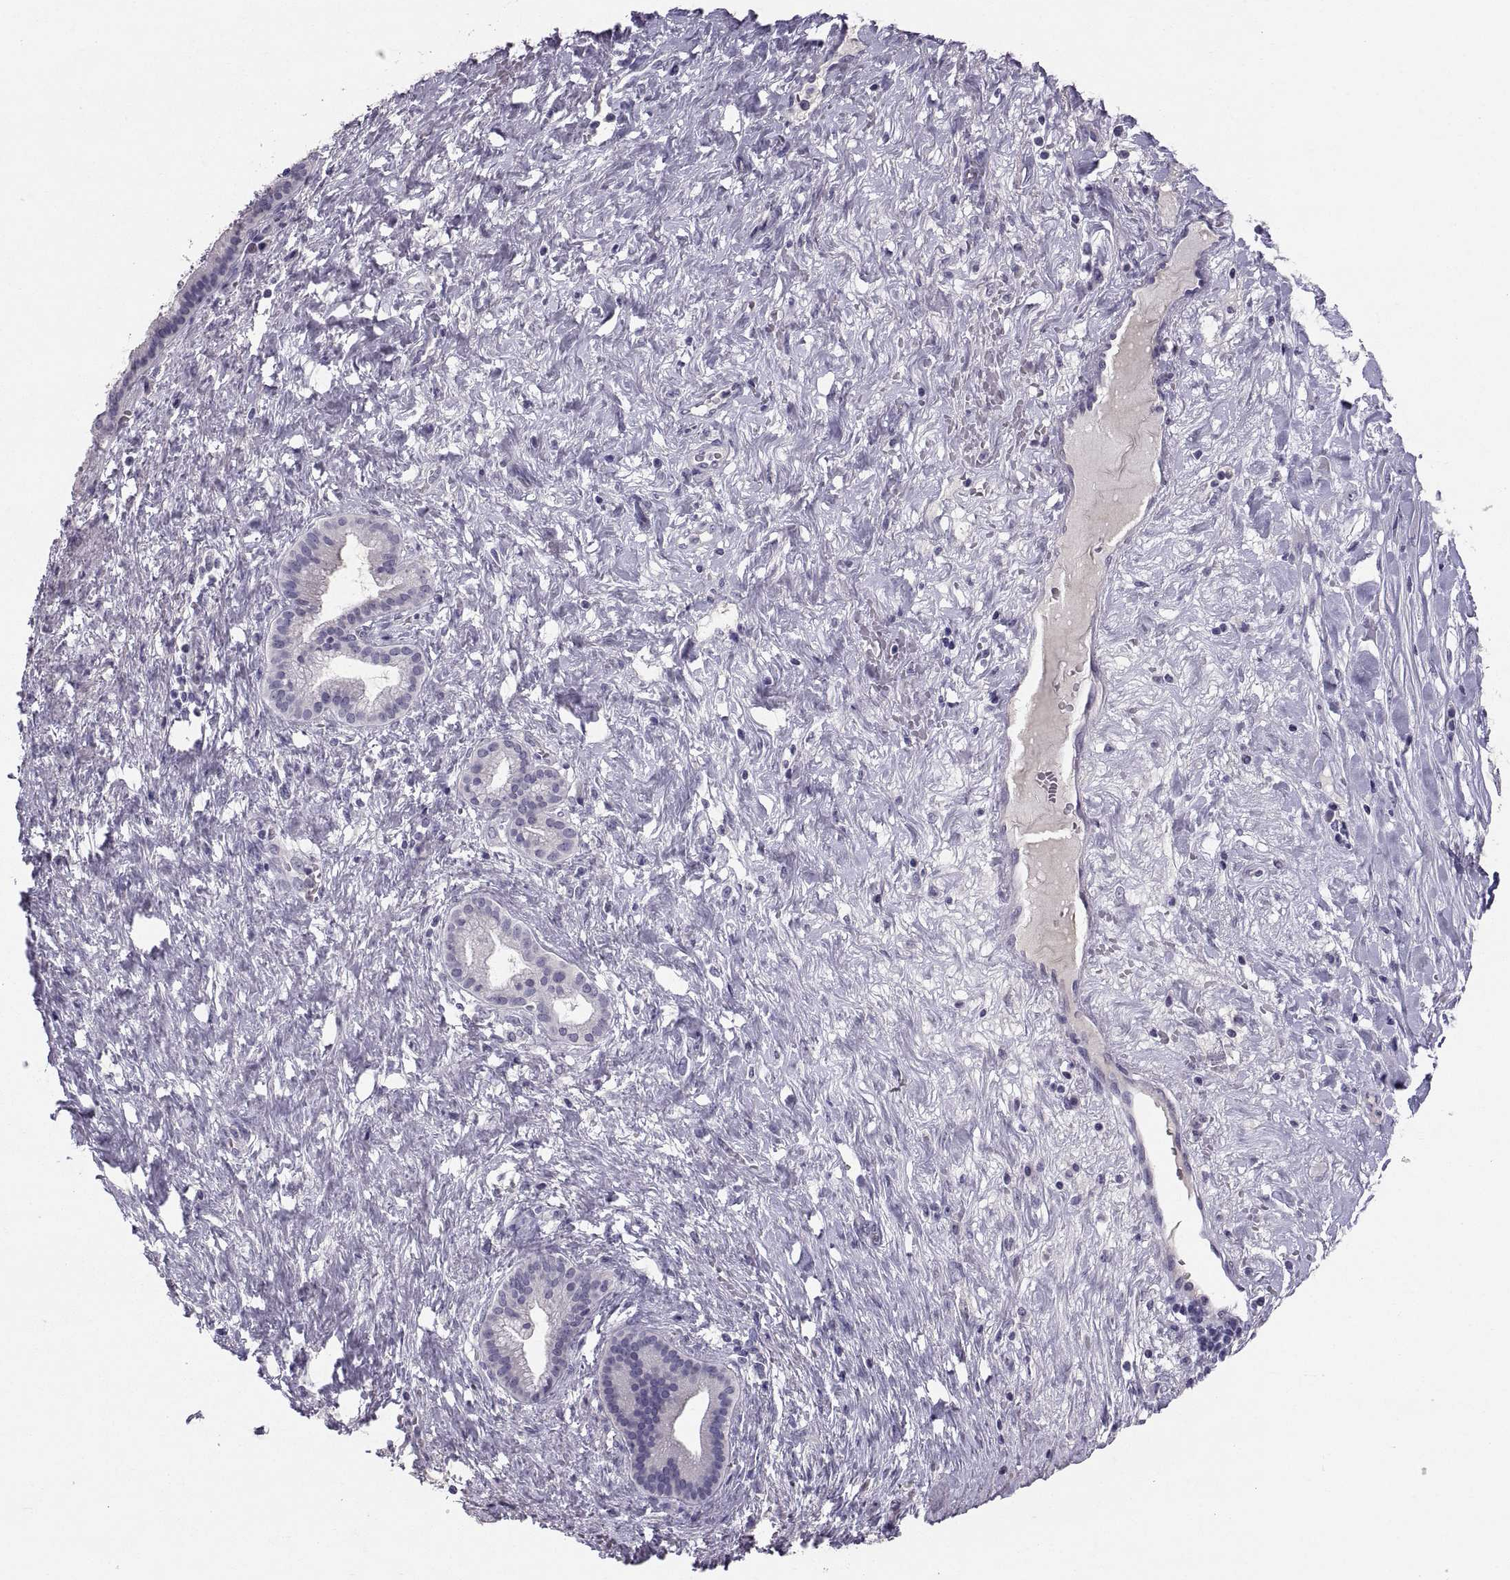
{"staining": {"intensity": "negative", "quantity": "none", "location": "none"}, "tissue": "pancreatic cancer", "cell_type": "Tumor cells", "image_type": "cancer", "snomed": [{"axis": "morphology", "description": "Adenocarcinoma, NOS"}, {"axis": "topography", "description": "Pancreas"}], "caption": "The IHC micrograph has no significant expression in tumor cells of pancreatic cancer tissue.", "gene": "PTN", "patient": {"sex": "male", "age": 44}}